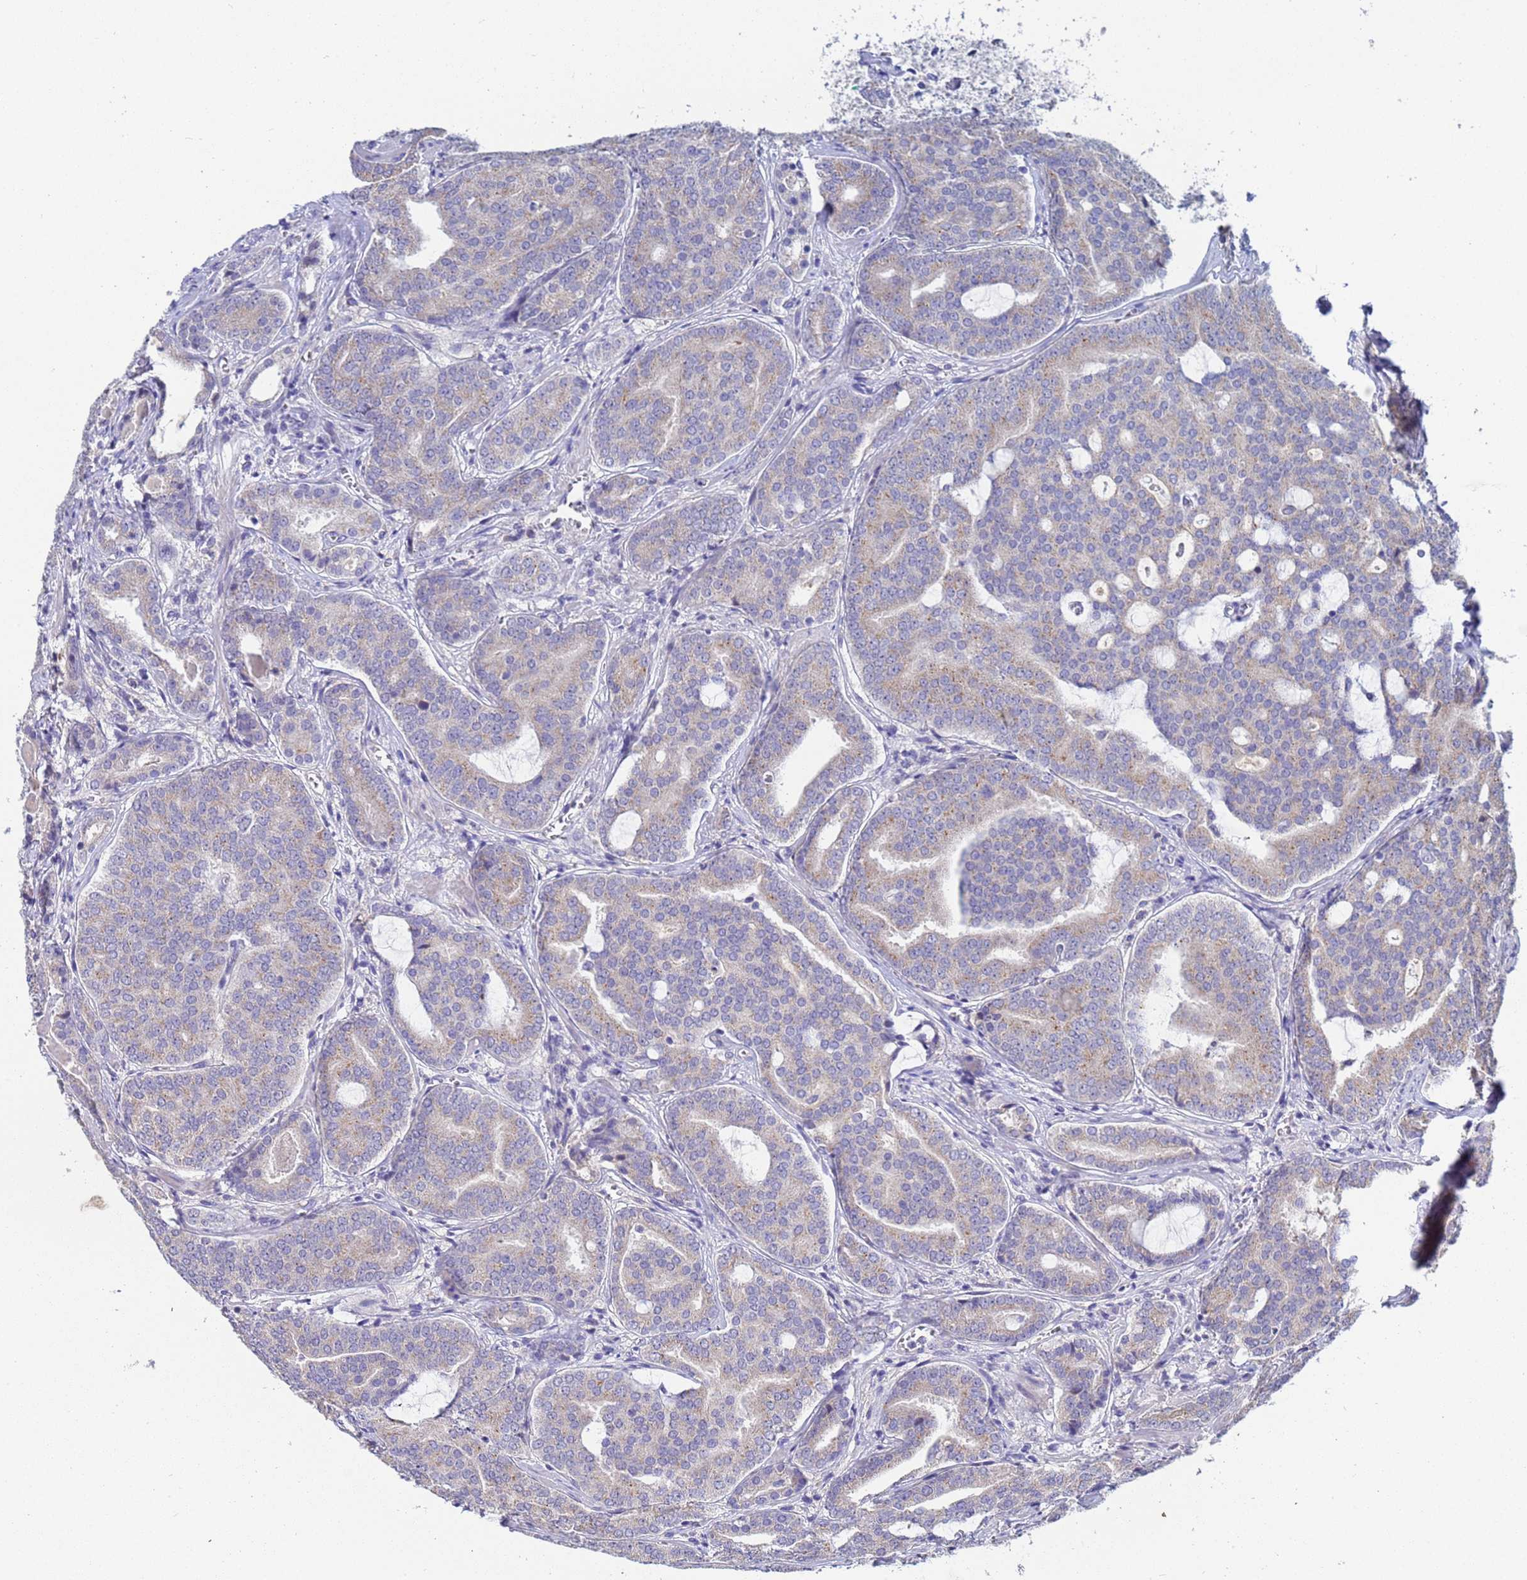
{"staining": {"intensity": "moderate", "quantity": "<25%", "location": "cytoplasmic/membranous"}, "tissue": "prostate cancer", "cell_type": "Tumor cells", "image_type": "cancer", "snomed": [{"axis": "morphology", "description": "Adenocarcinoma, High grade"}, {"axis": "topography", "description": "Prostate"}], "caption": "IHC micrograph of neoplastic tissue: human high-grade adenocarcinoma (prostate) stained using immunohistochemistry (IHC) reveals low levels of moderate protein expression localized specifically in the cytoplasmic/membranous of tumor cells, appearing as a cytoplasmic/membranous brown color.", "gene": "IHO1", "patient": {"sex": "male", "age": 55}}